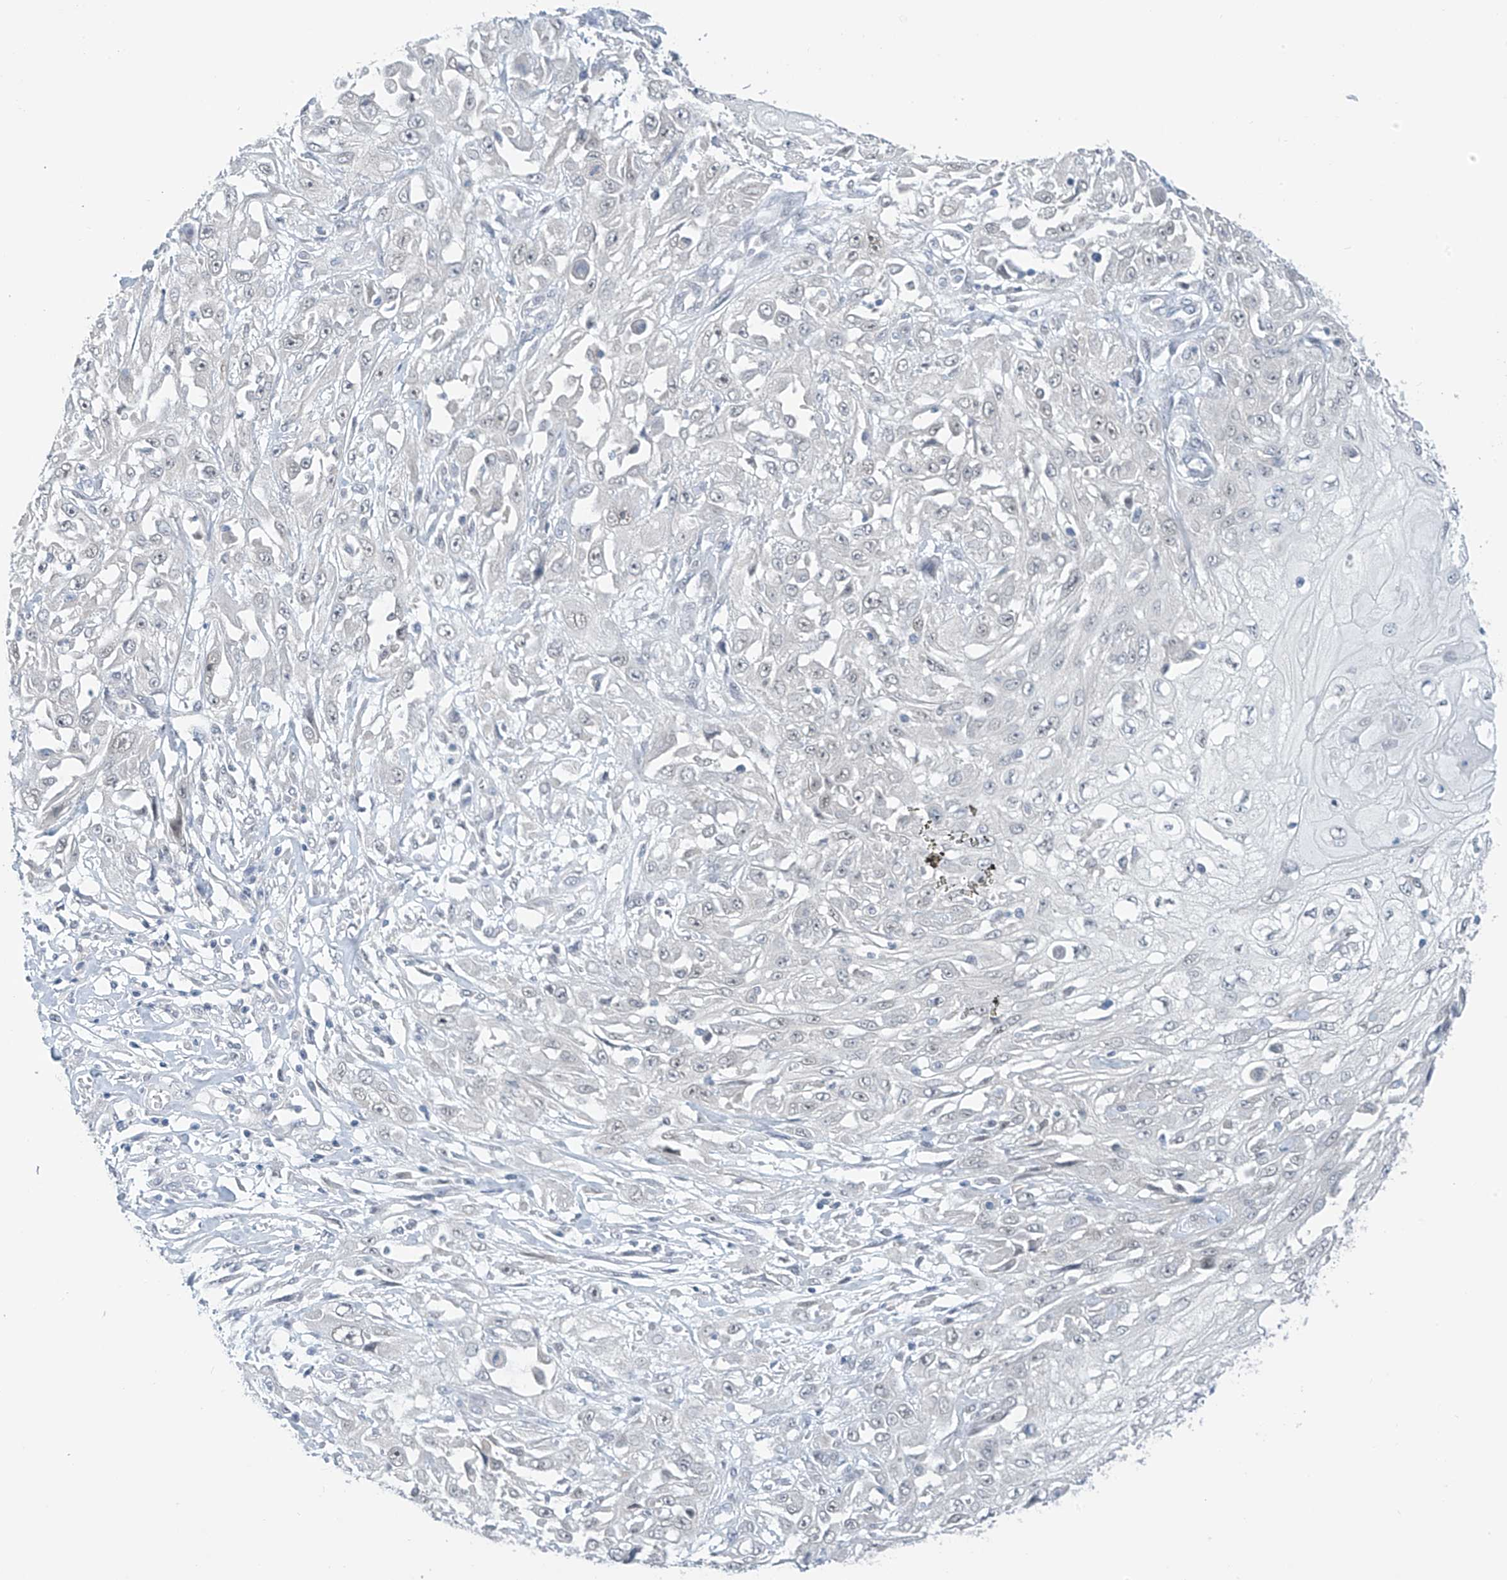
{"staining": {"intensity": "negative", "quantity": "none", "location": "none"}, "tissue": "skin cancer", "cell_type": "Tumor cells", "image_type": "cancer", "snomed": [{"axis": "morphology", "description": "Squamous cell carcinoma, NOS"}, {"axis": "morphology", "description": "Squamous cell carcinoma, metastatic, NOS"}, {"axis": "topography", "description": "Skin"}, {"axis": "topography", "description": "Lymph node"}], "caption": "This is an immunohistochemistry micrograph of human metastatic squamous cell carcinoma (skin). There is no expression in tumor cells.", "gene": "APLF", "patient": {"sex": "male", "age": 75}}